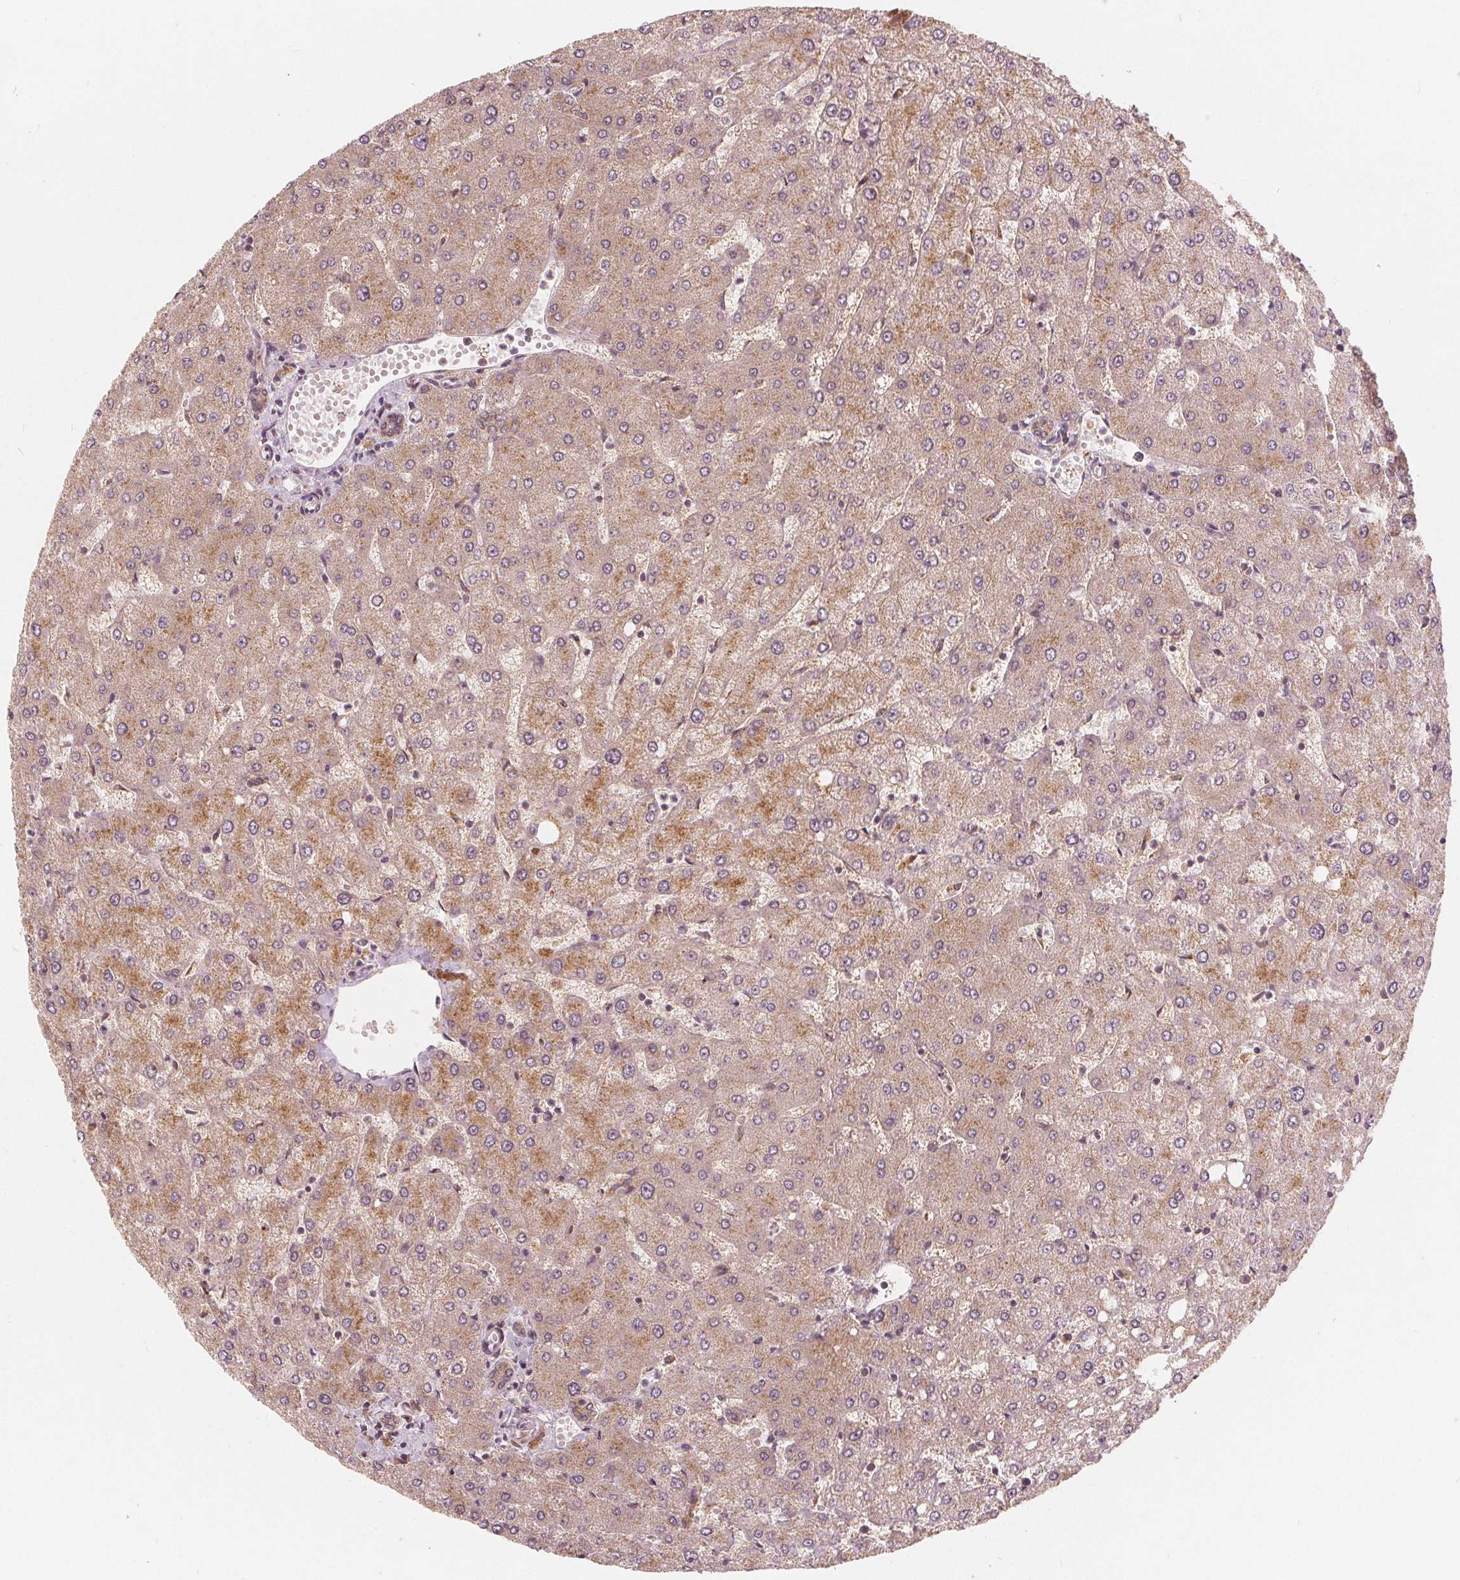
{"staining": {"intensity": "weak", "quantity": ">75%", "location": "cytoplasmic/membranous"}, "tissue": "liver", "cell_type": "Cholangiocytes", "image_type": "normal", "snomed": [{"axis": "morphology", "description": "Normal tissue, NOS"}, {"axis": "topography", "description": "Liver"}], "caption": "Normal liver exhibits weak cytoplasmic/membranous positivity in about >75% of cholangiocytes The staining is performed using DAB (3,3'-diaminobenzidine) brown chromogen to label protein expression. The nuclei are counter-stained blue using hematoxylin..", "gene": "SNX12", "patient": {"sex": "female", "age": 54}}